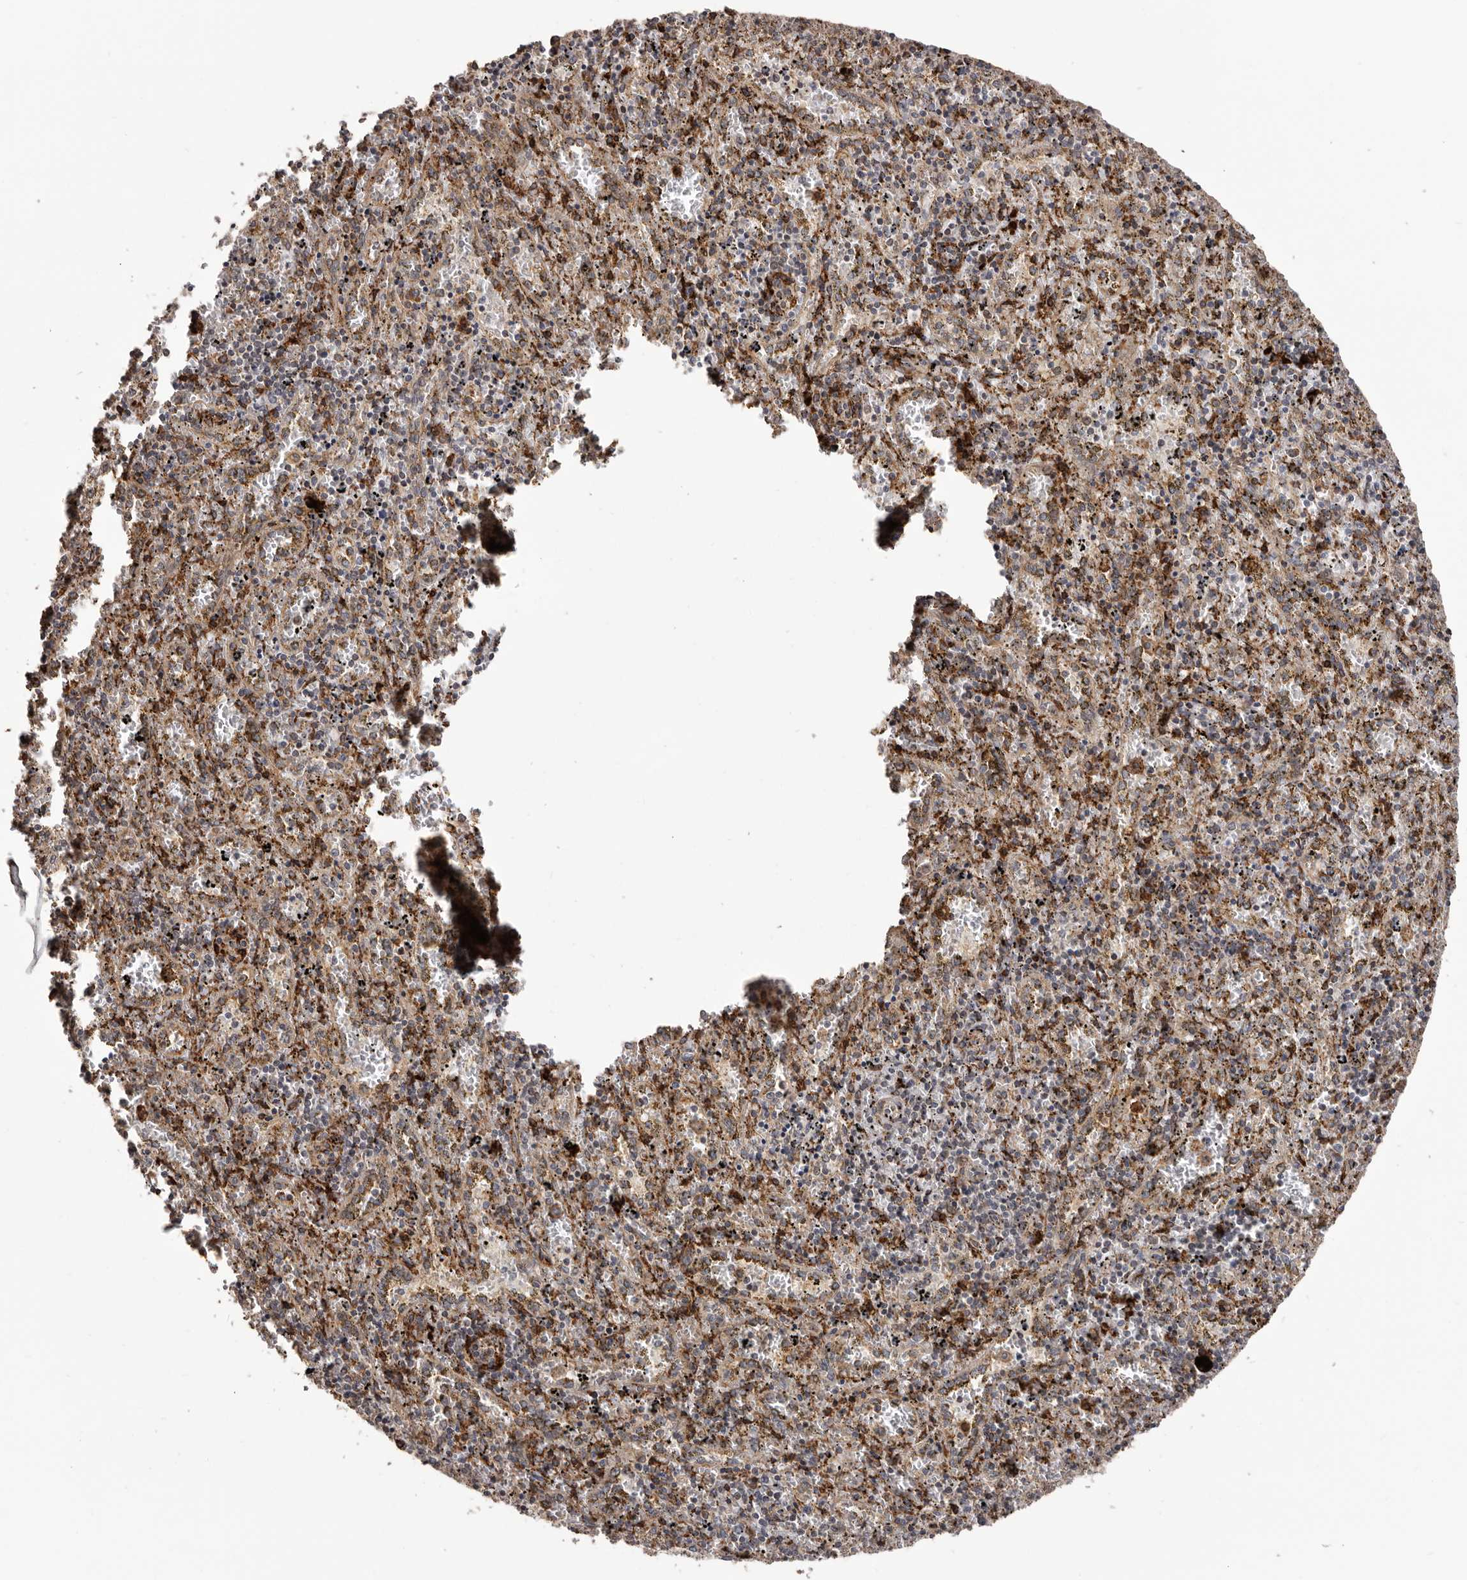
{"staining": {"intensity": "moderate", "quantity": "<25%", "location": "cytoplasmic/membranous"}, "tissue": "spleen", "cell_type": "Cells in red pulp", "image_type": "normal", "snomed": [{"axis": "morphology", "description": "Normal tissue, NOS"}, {"axis": "topography", "description": "Spleen"}], "caption": "IHC of unremarkable spleen reveals low levels of moderate cytoplasmic/membranous expression in approximately <25% of cells in red pulp. The protein is shown in brown color, while the nuclei are stained blue.", "gene": "NUP43", "patient": {"sex": "male", "age": 11}}